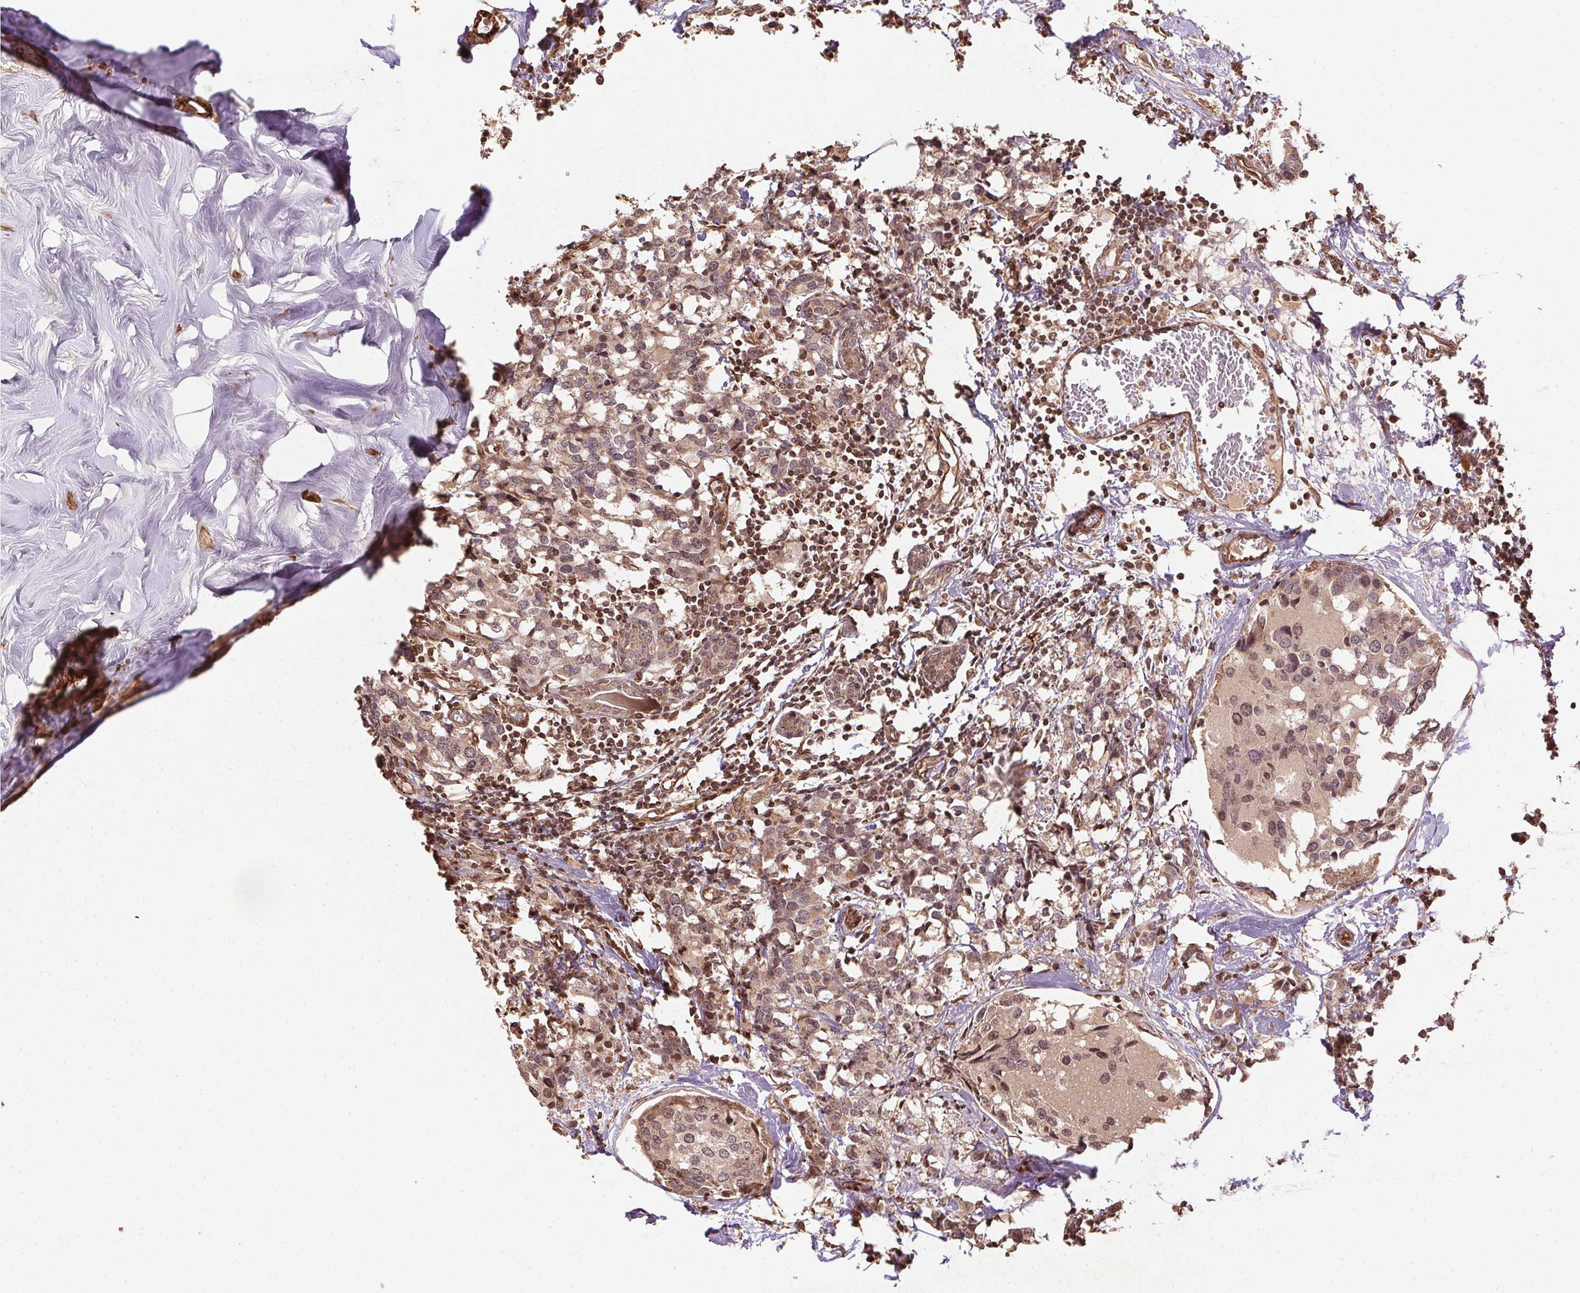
{"staining": {"intensity": "moderate", "quantity": ">75%", "location": "cytoplasmic/membranous"}, "tissue": "breast cancer", "cell_type": "Tumor cells", "image_type": "cancer", "snomed": [{"axis": "morphology", "description": "Lobular carcinoma"}, {"axis": "topography", "description": "Breast"}], "caption": "This image shows IHC staining of human lobular carcinoma (breast), with medium moderate cytoplasmic/membranous staining in approximately >75% of tumor cells.", "gene": "SPRED2", "patient": {"sex": "female", "age": 59}}